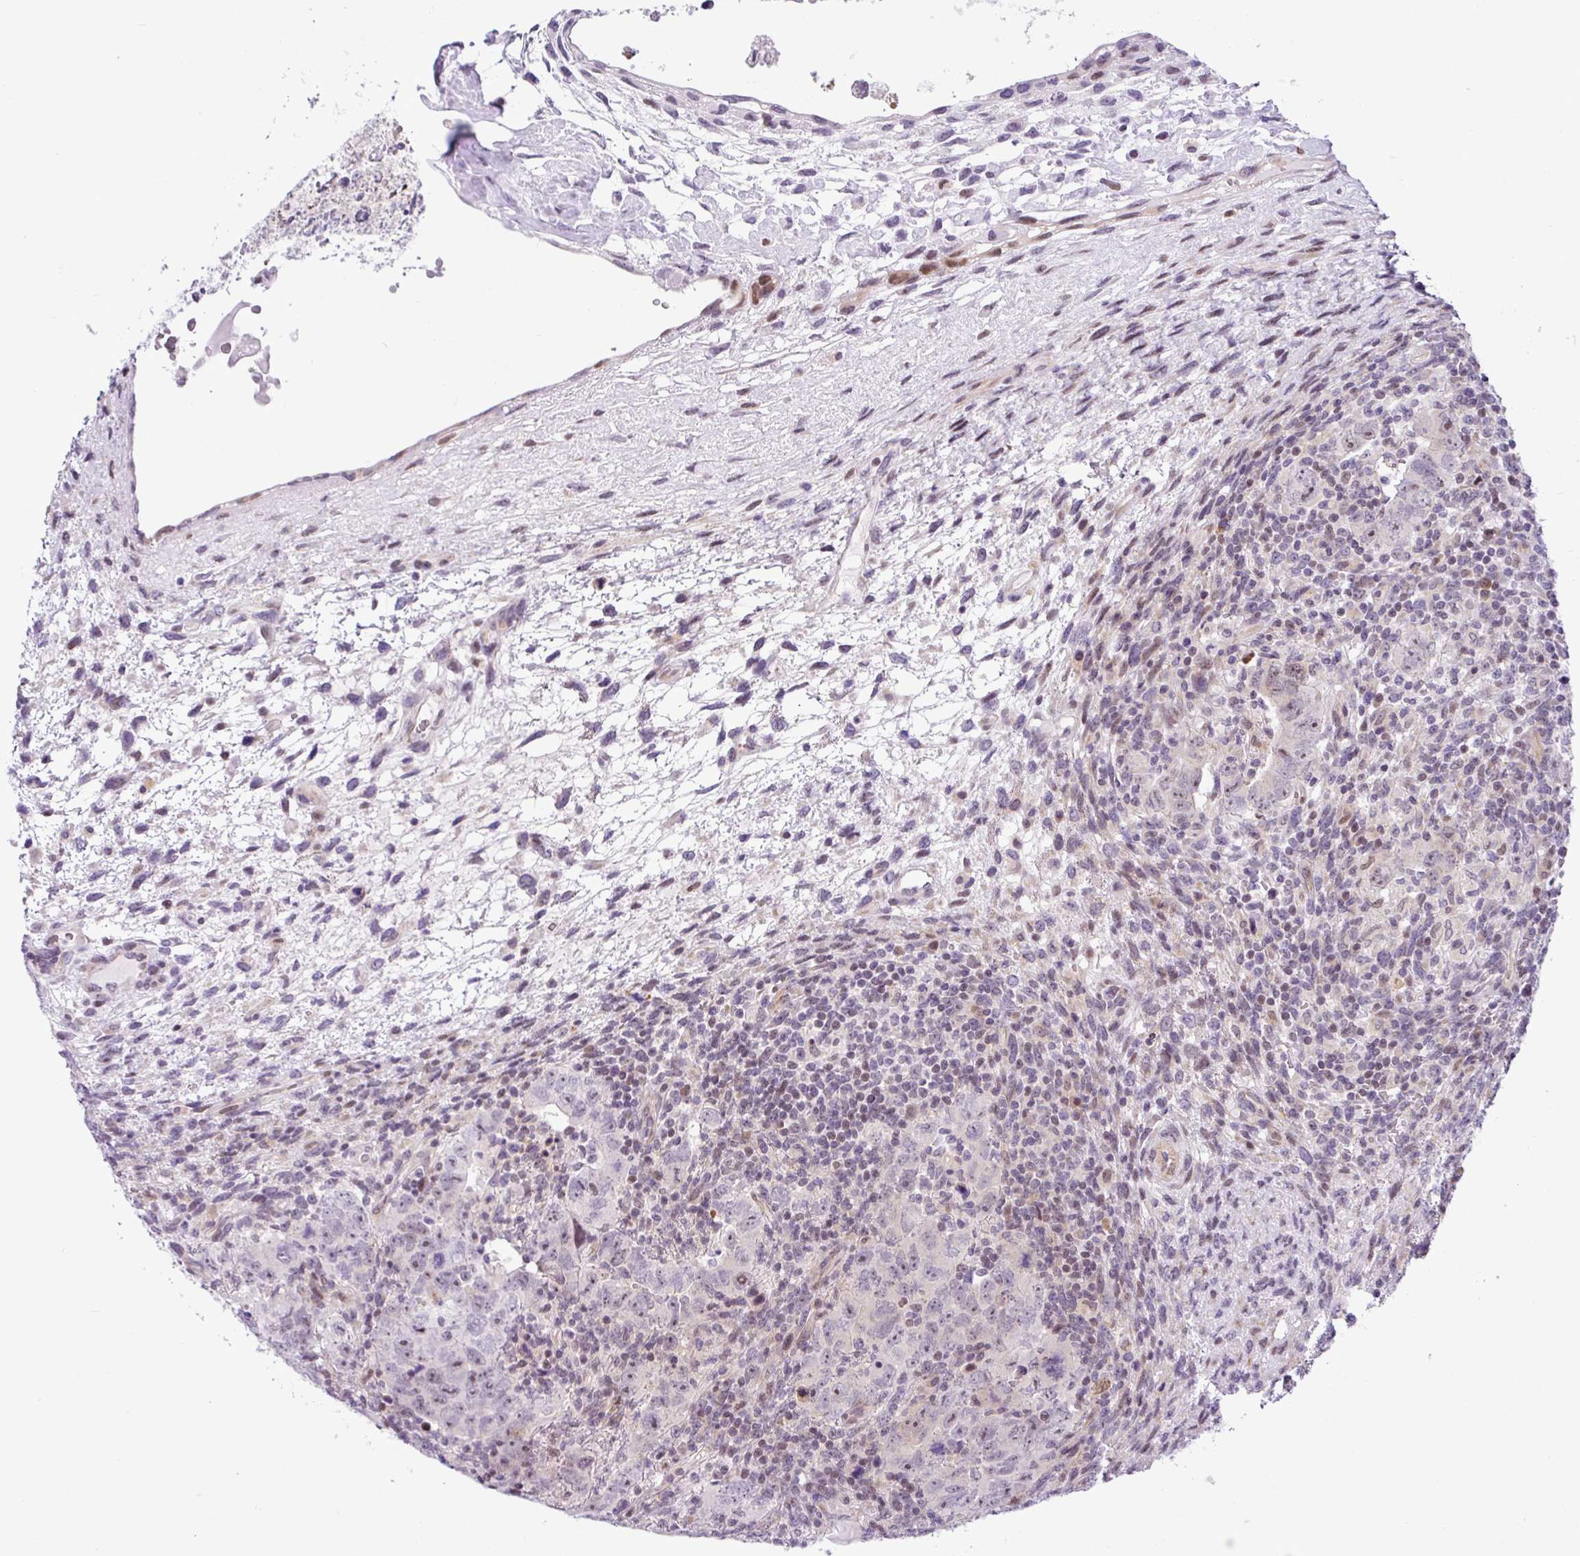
{"staining": {"intensity": "weak", "quantity": "<25%", "location": "nuclear"}, "tissue": "testis cancer", "cell_type": "Tumor cells", "image_type": "cancer", "snomed": [{"axis": "morphology", "description": "Carcinoma, Embryonal, NOS"}, {"axis": "topography", "description": "Testis"}], "caption": "Tumor cells are negative for brown protein staining in testis cancer.", "gene": "NDUFB2", "patient": {"sex": "male", "age": 24}}